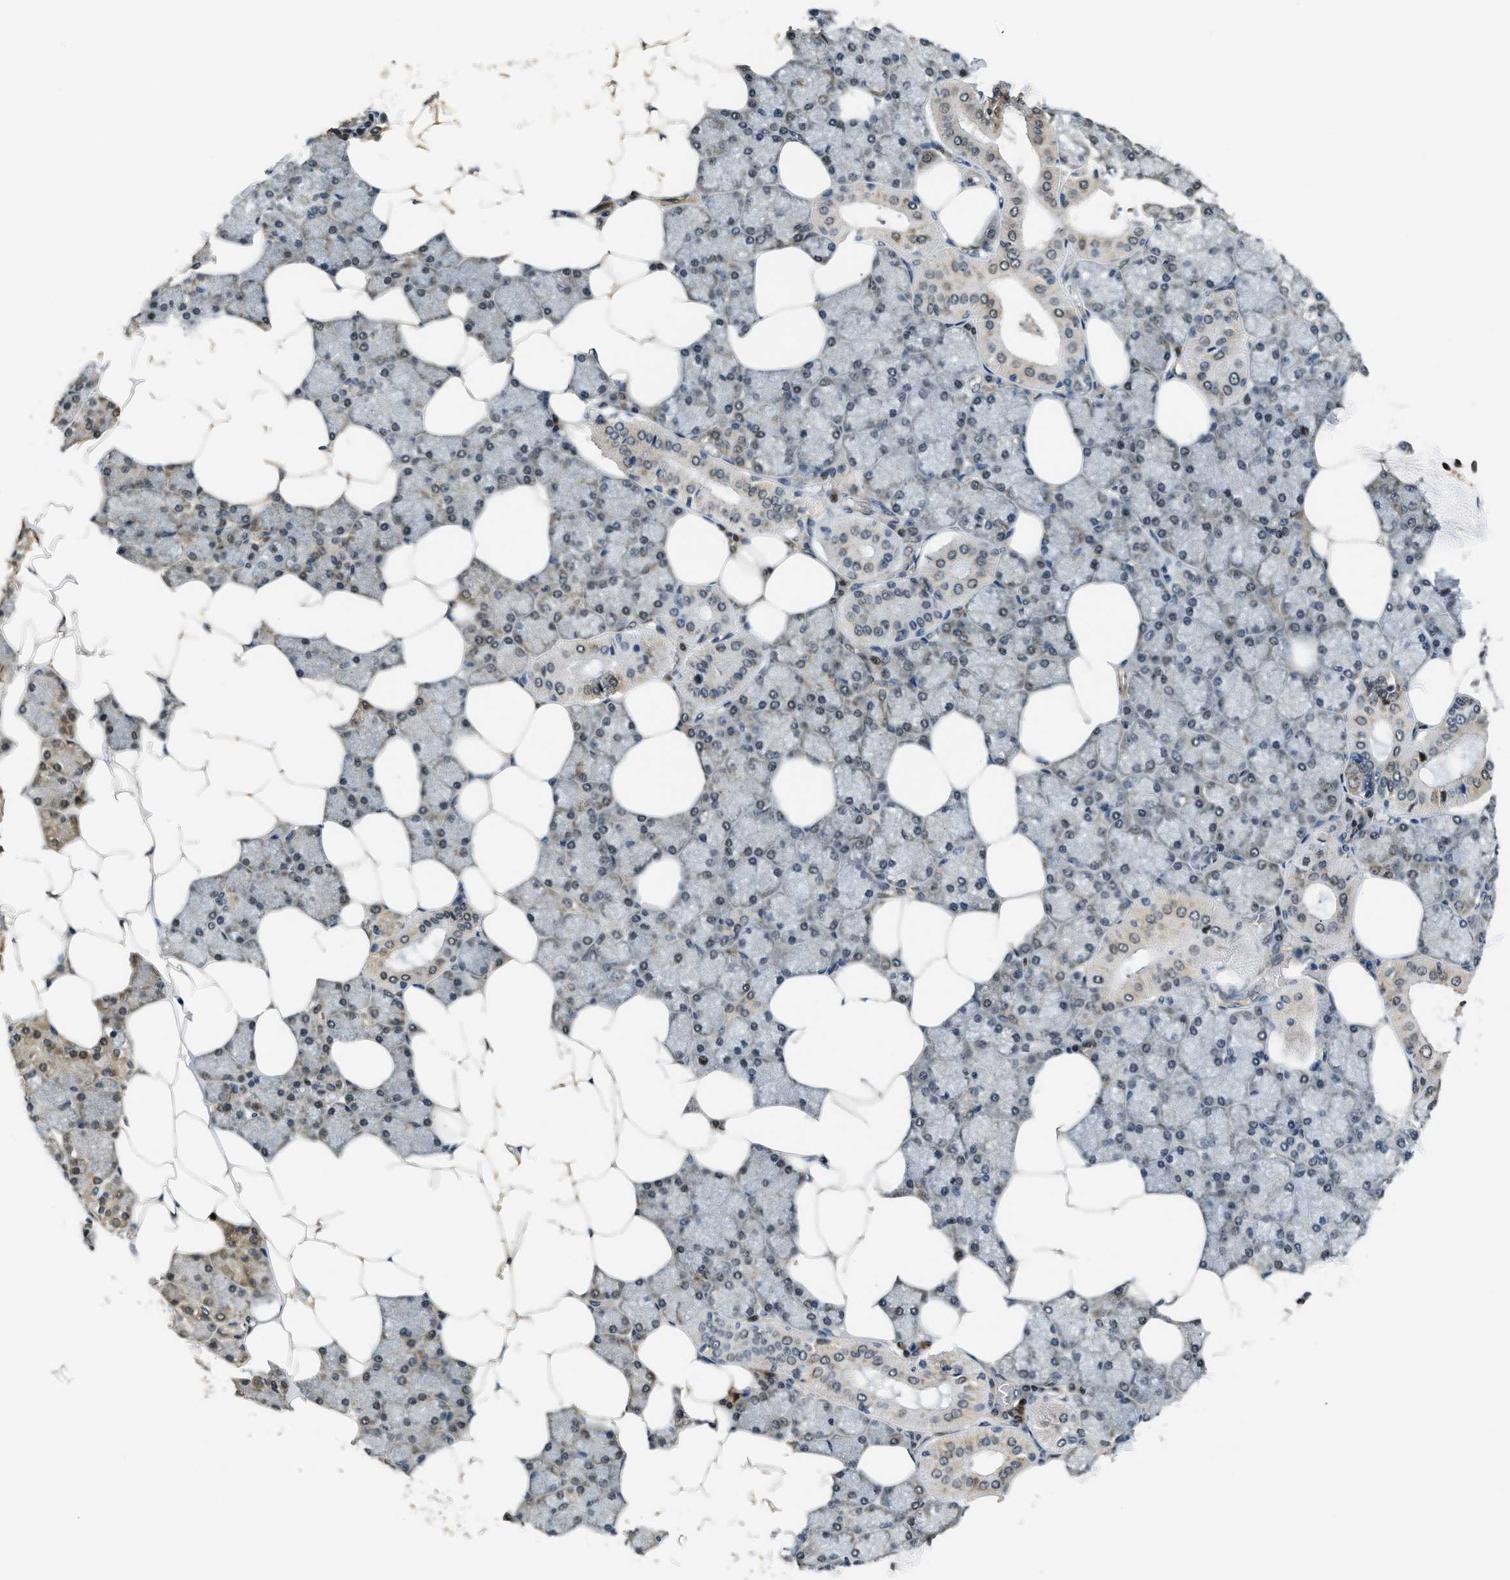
{"staining": {"intensity": "strong", "quantity": "25%-75%", "location": "cytoplasmic/membranous,nuclear"}, "tissue": "salivary gland", "cell_type": "Glandular cells", "image_type": "normal", "snomed": [{"axis": "morphology", "description": "Normal tissue, NOS"}, {"axis": "topography", "description": "Salivary gland"}], "caption": "Benign salivary gland was stained to show a protein in brown. There is high levels of strong cytoplasmic/membranous,nuclear positivity in about 25%-75% of glandular cells. (DAB IHC, brown staining for protein, blue staining for nuclei).", "gene": "ADSL", "patient": {"sex": "male", "age": 62}}